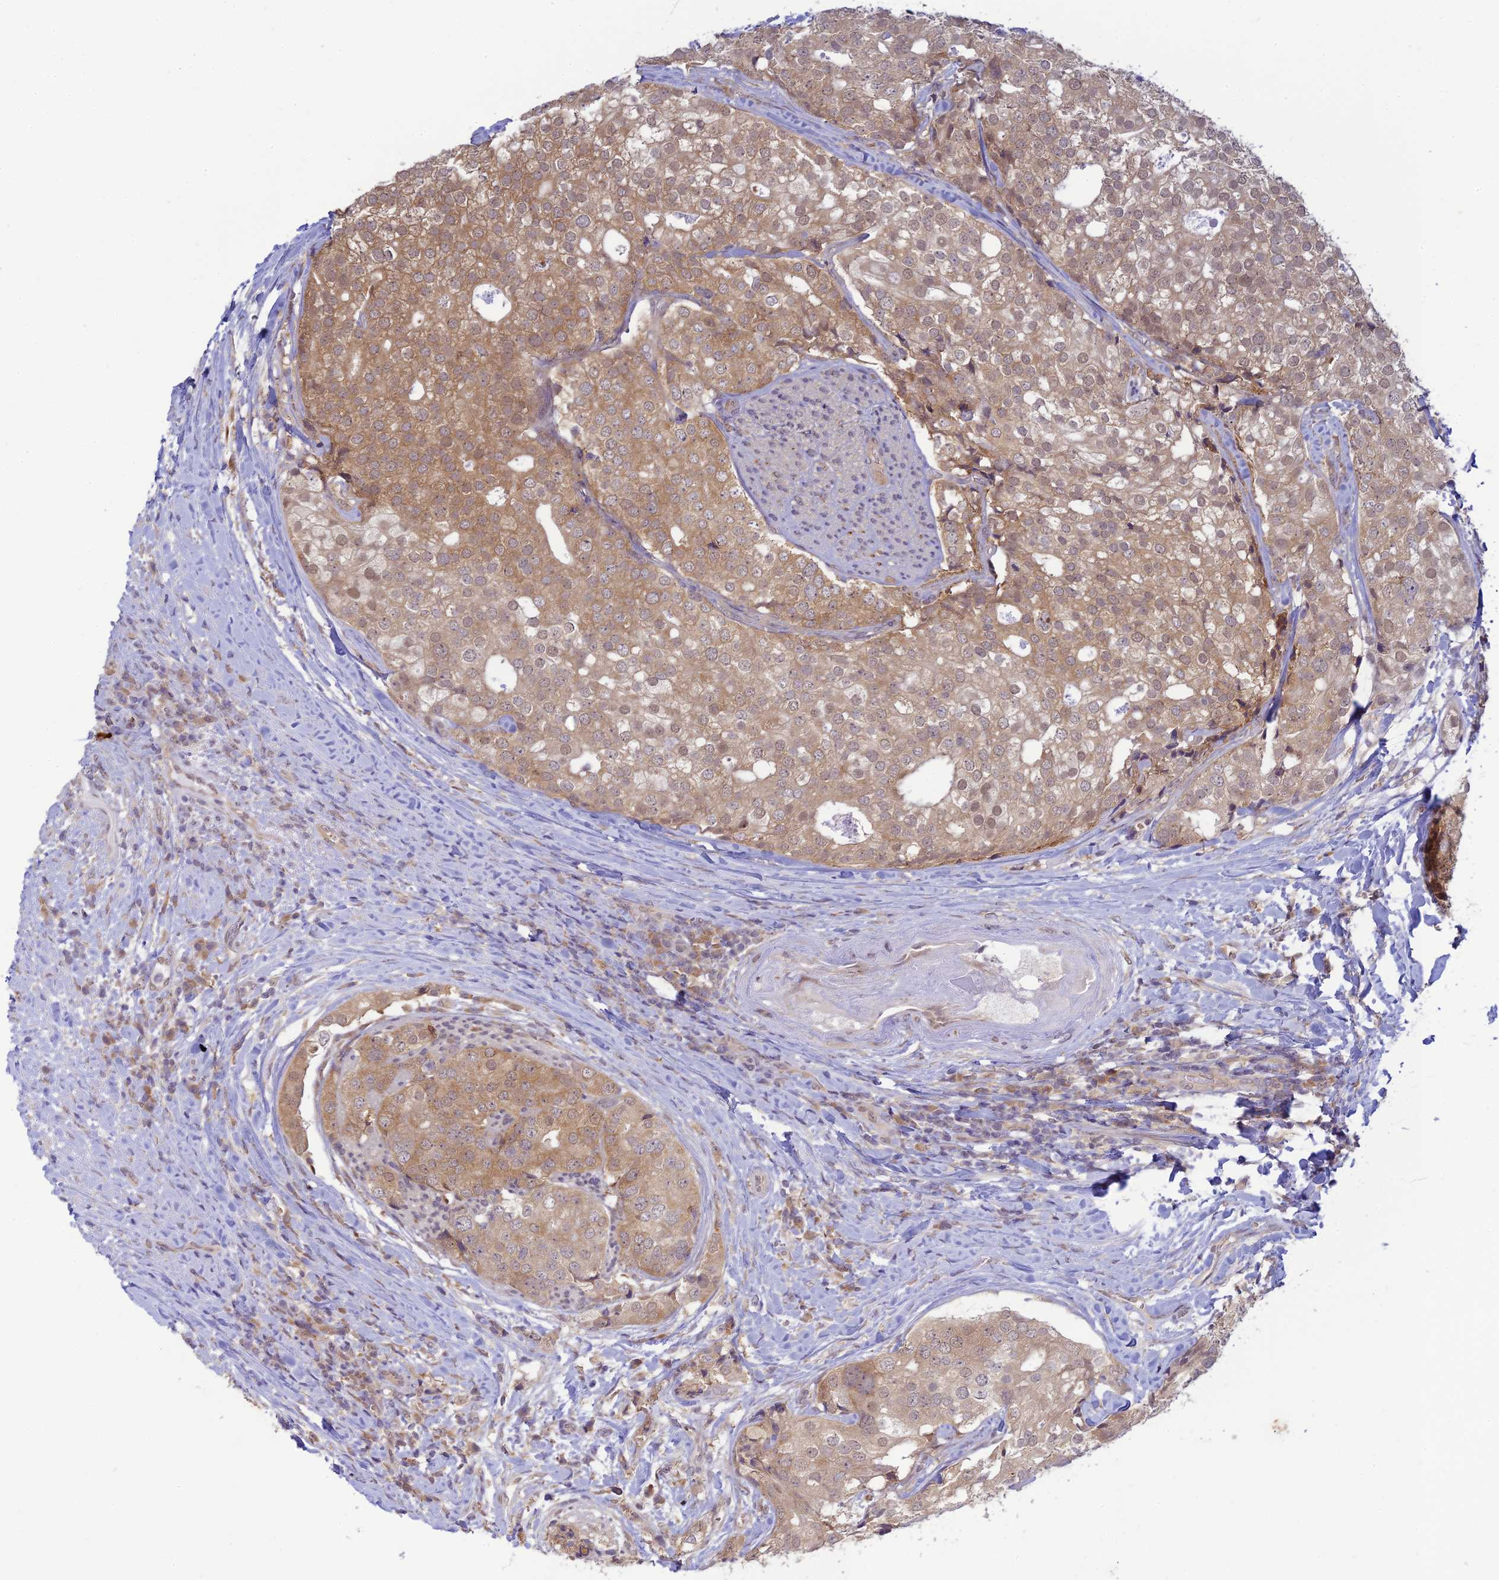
{"staining": {"intensity": "moderate", "quantity": "25%-75%", "location": "cytoplasmic/membranous,nuclear"}, "tissue": "prostate cancer", "cell_type": "Tumor cells", "image_type": "cancer", "snomed": [{"axis": "morphology", "description": "Adenocarcinoma, High grade"}, {"axis": "topography", "description": "Prostate"}], "caption": "This is a histology image of IHC staining of high-grade adenocarcinoma (prostate), which shows moderate positivity in the cytoplasmic/membranous and nuclear of tumor cells.", "gene": "SKIC8", "patient": {"sex": "male", "age": 49}}